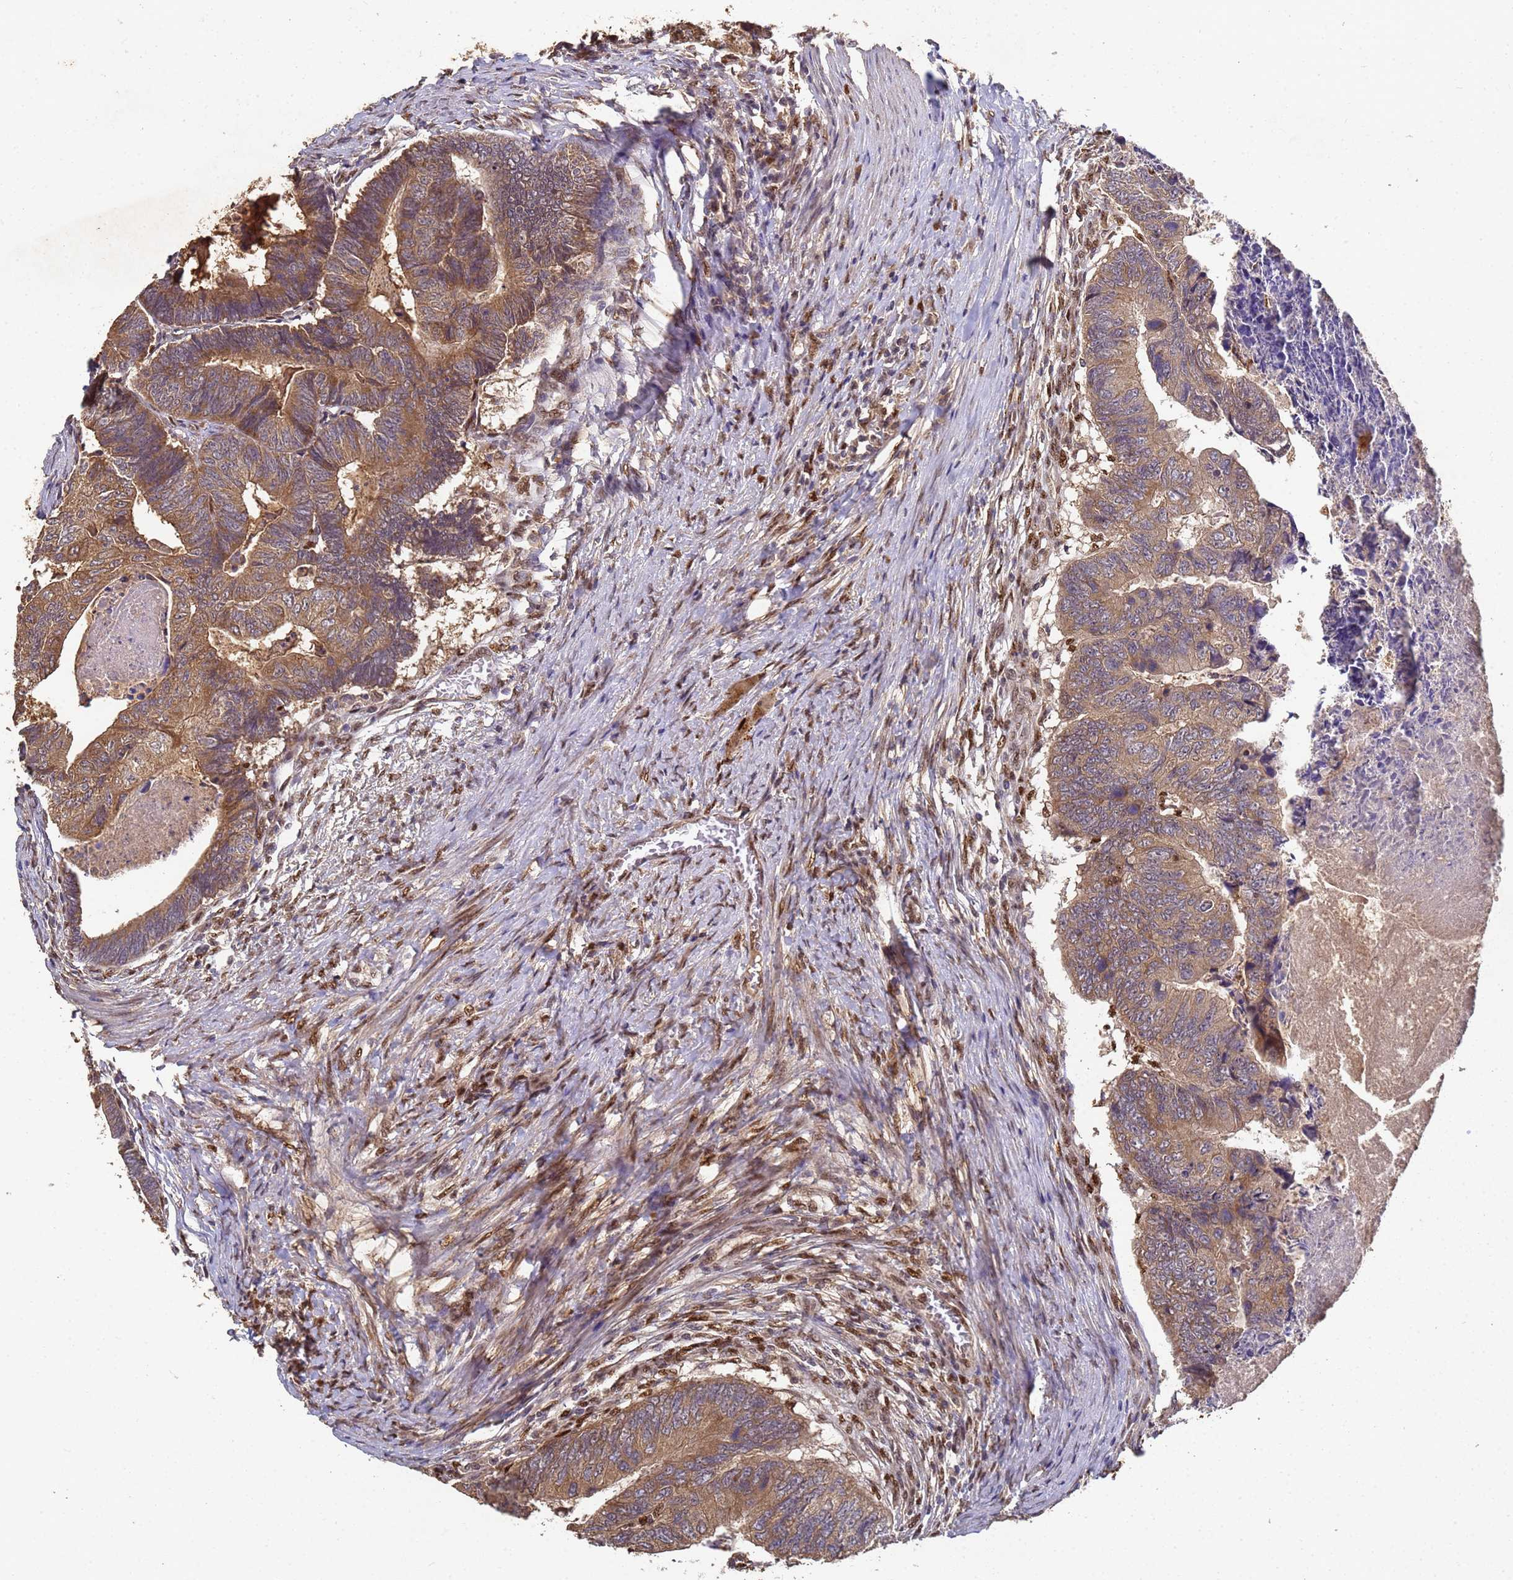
{"staining": {"intensity": "moderate", "quantity": ">75%", "location": "cytoplasmic/membranous"}, "tissue": "colorectal cancer", "cell_type": "Tumor cells", "image_type": "cancer", "snomed": [{"axis": "morphology", "description": "Adenocarcinoma, NOS"}, {"axis": "topography", "description": "Colon"}], "caption": "Immunohistochemistry (DAB (3,3'-diaminobenzidine)) staining of human colorectal adenocarcinoma shows moderate cytoplasmic/membranous protein expression in approximately >75% of tumor cells. (DAB (3,3'-diaminobenzidine) IHC, brown staining for protein, blue staining for nuclei).", "gene": "SECISBP2", "patient": {"sex": "female", "age": 67}}